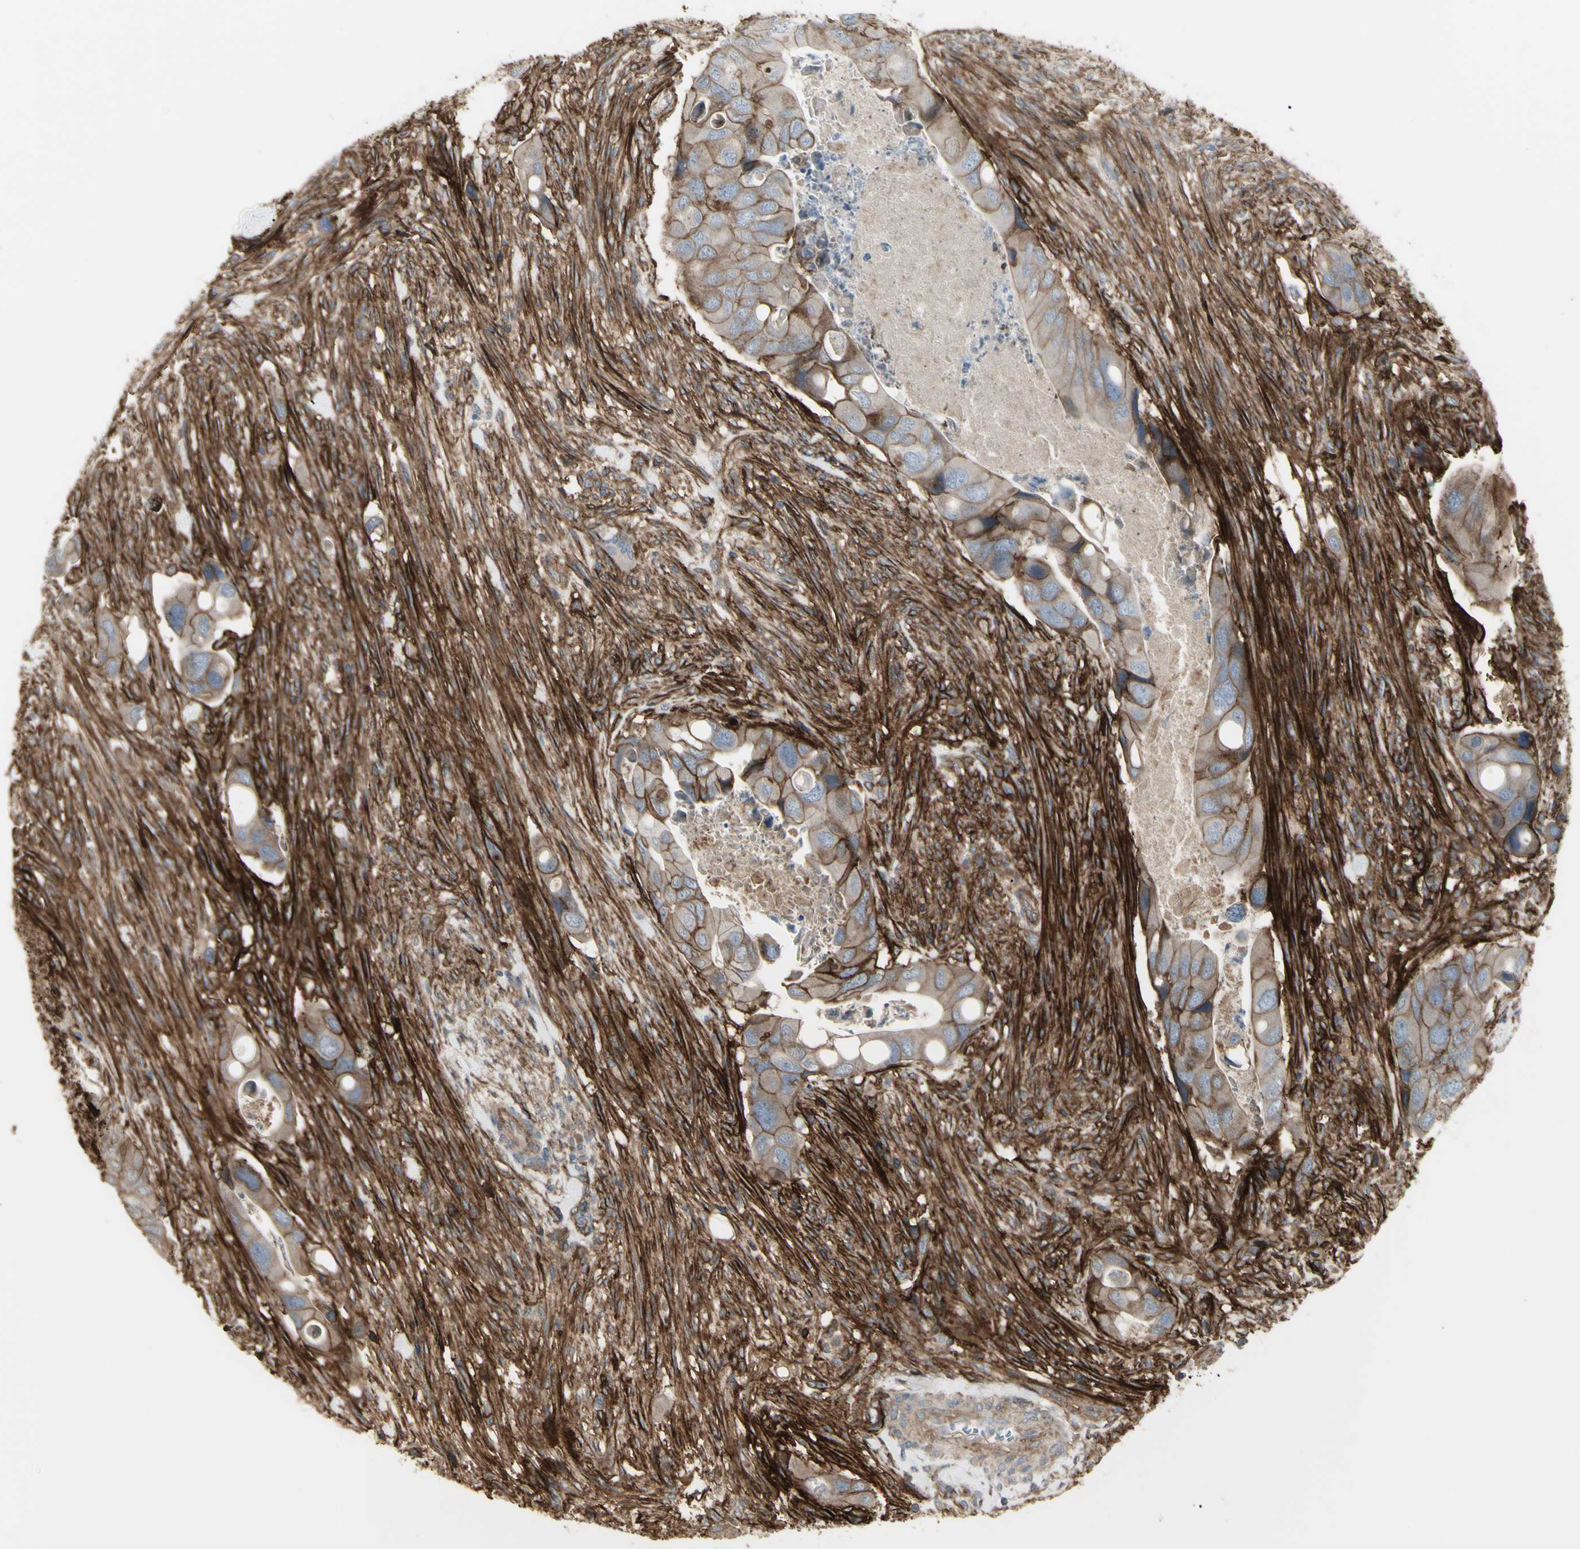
{"staining": {"intensity": "moderate", "quantity": "25%-75%", "location": "cytoplasmic/membranous"}, "tissue": "colorectal cancer", "cell_type": "Tumor cells", "image_type": "cancer", "snomed": [{"axis": "morphology", "description": "Adenocarcinoma, NOS"}, {"axis": "topography", "description": "Rectum"}], "caption": "Immunohistochemical staining of human colorectal adenocarcinoma shows medium levels of moderate cytoplasmic/membranous protein positivity in about 25%-75% of tumor cells.", "gene": "CD276", "patient": {"sex": "female", "age": 57}}